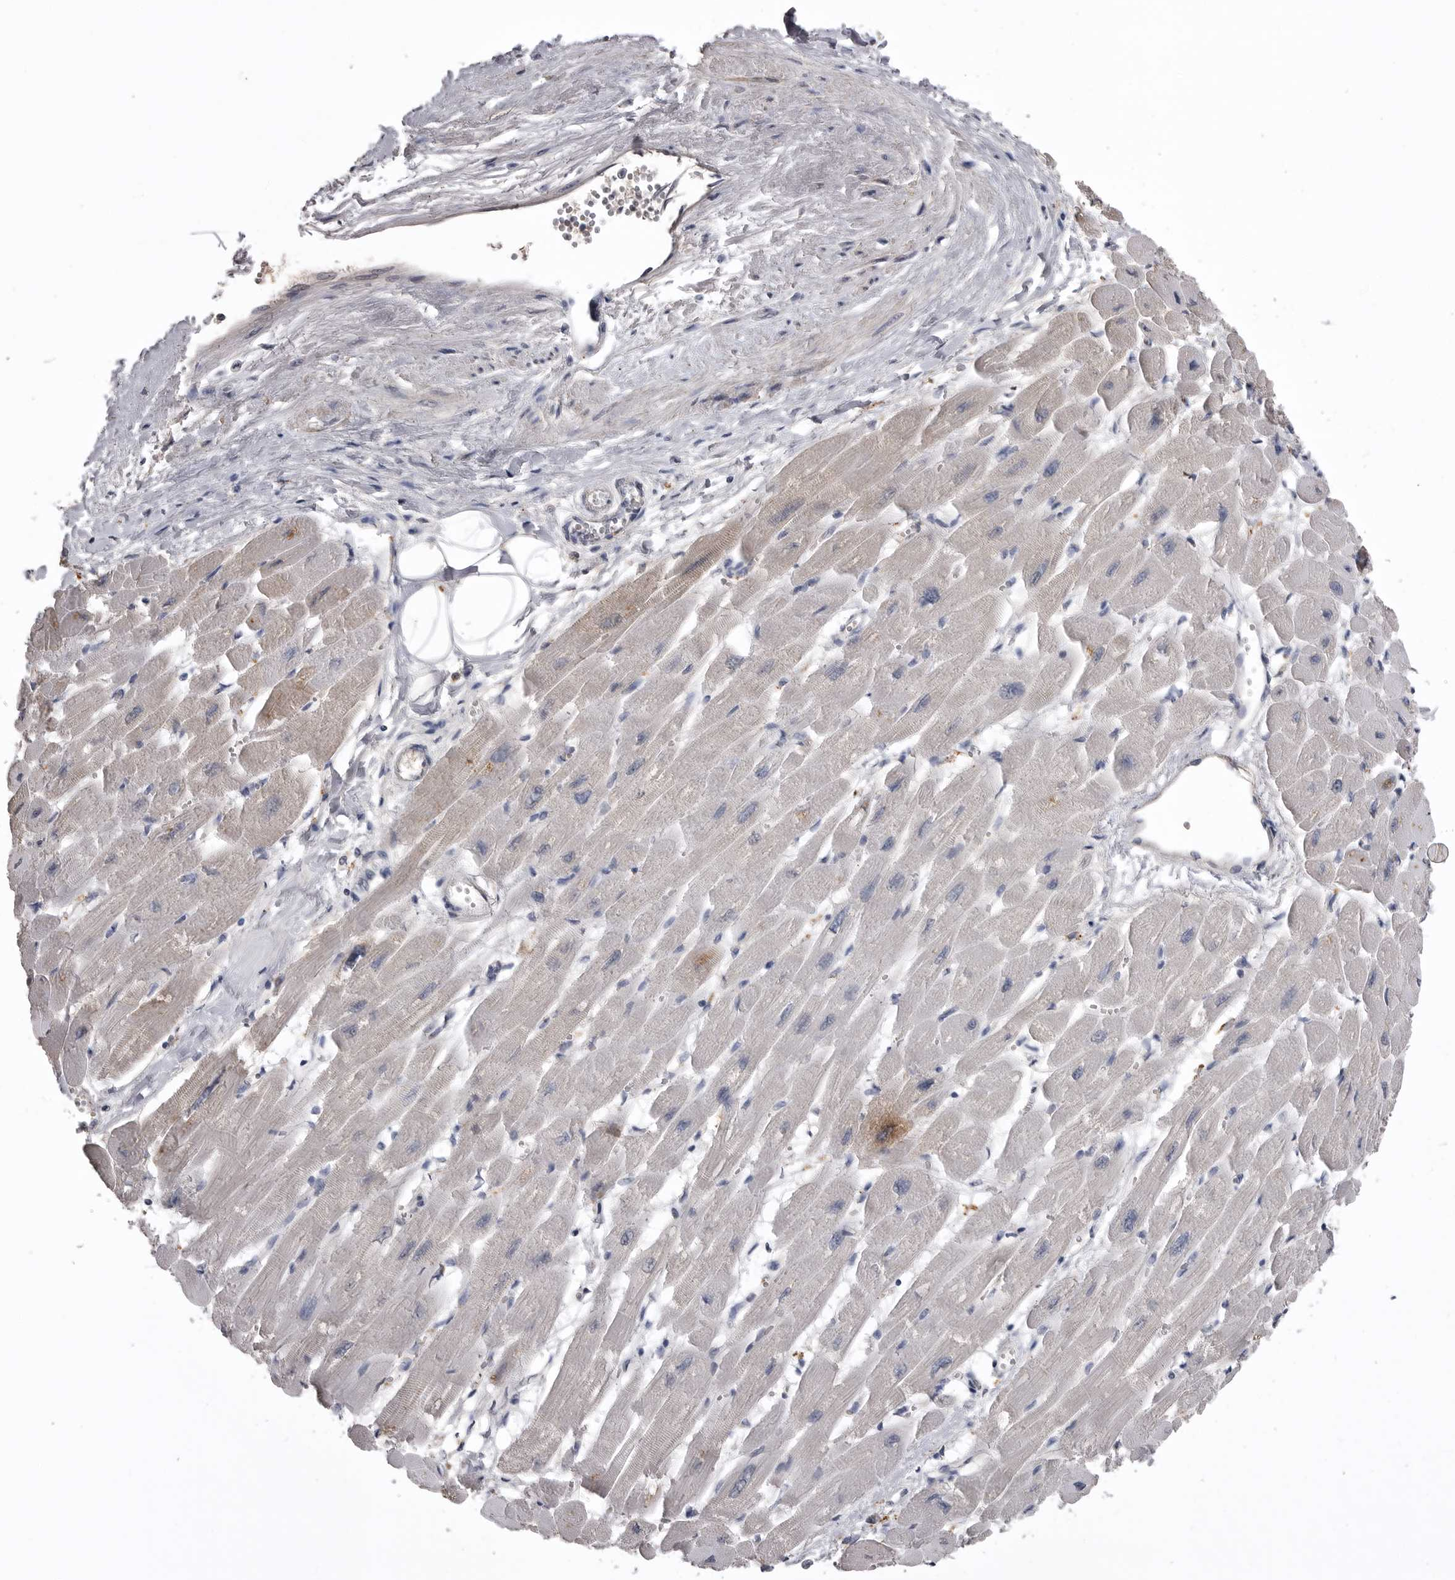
{"staining": {"intensity": "negative", "quantity": "none", "location": "none"}, "tissue": "heart muscle", "cell_type": "Cardiomyocytes", "image_type": "normal", "snomed": [{"axis": "morphology", "description": "Normal tissue, NOS"}, {"axis": "topography", "description": "Heart"}], "caption": "DAB immunohistochemical staining of unremarkable human heart muscle demonstrates no significant positivity in cardiomyocytes. (DAB (3,3'-diaminobenzidine) immunohistochemistry with hematoxylin counter stain).", "gene": "AHSG", "patient": {"sex": "female", "age": 54}}